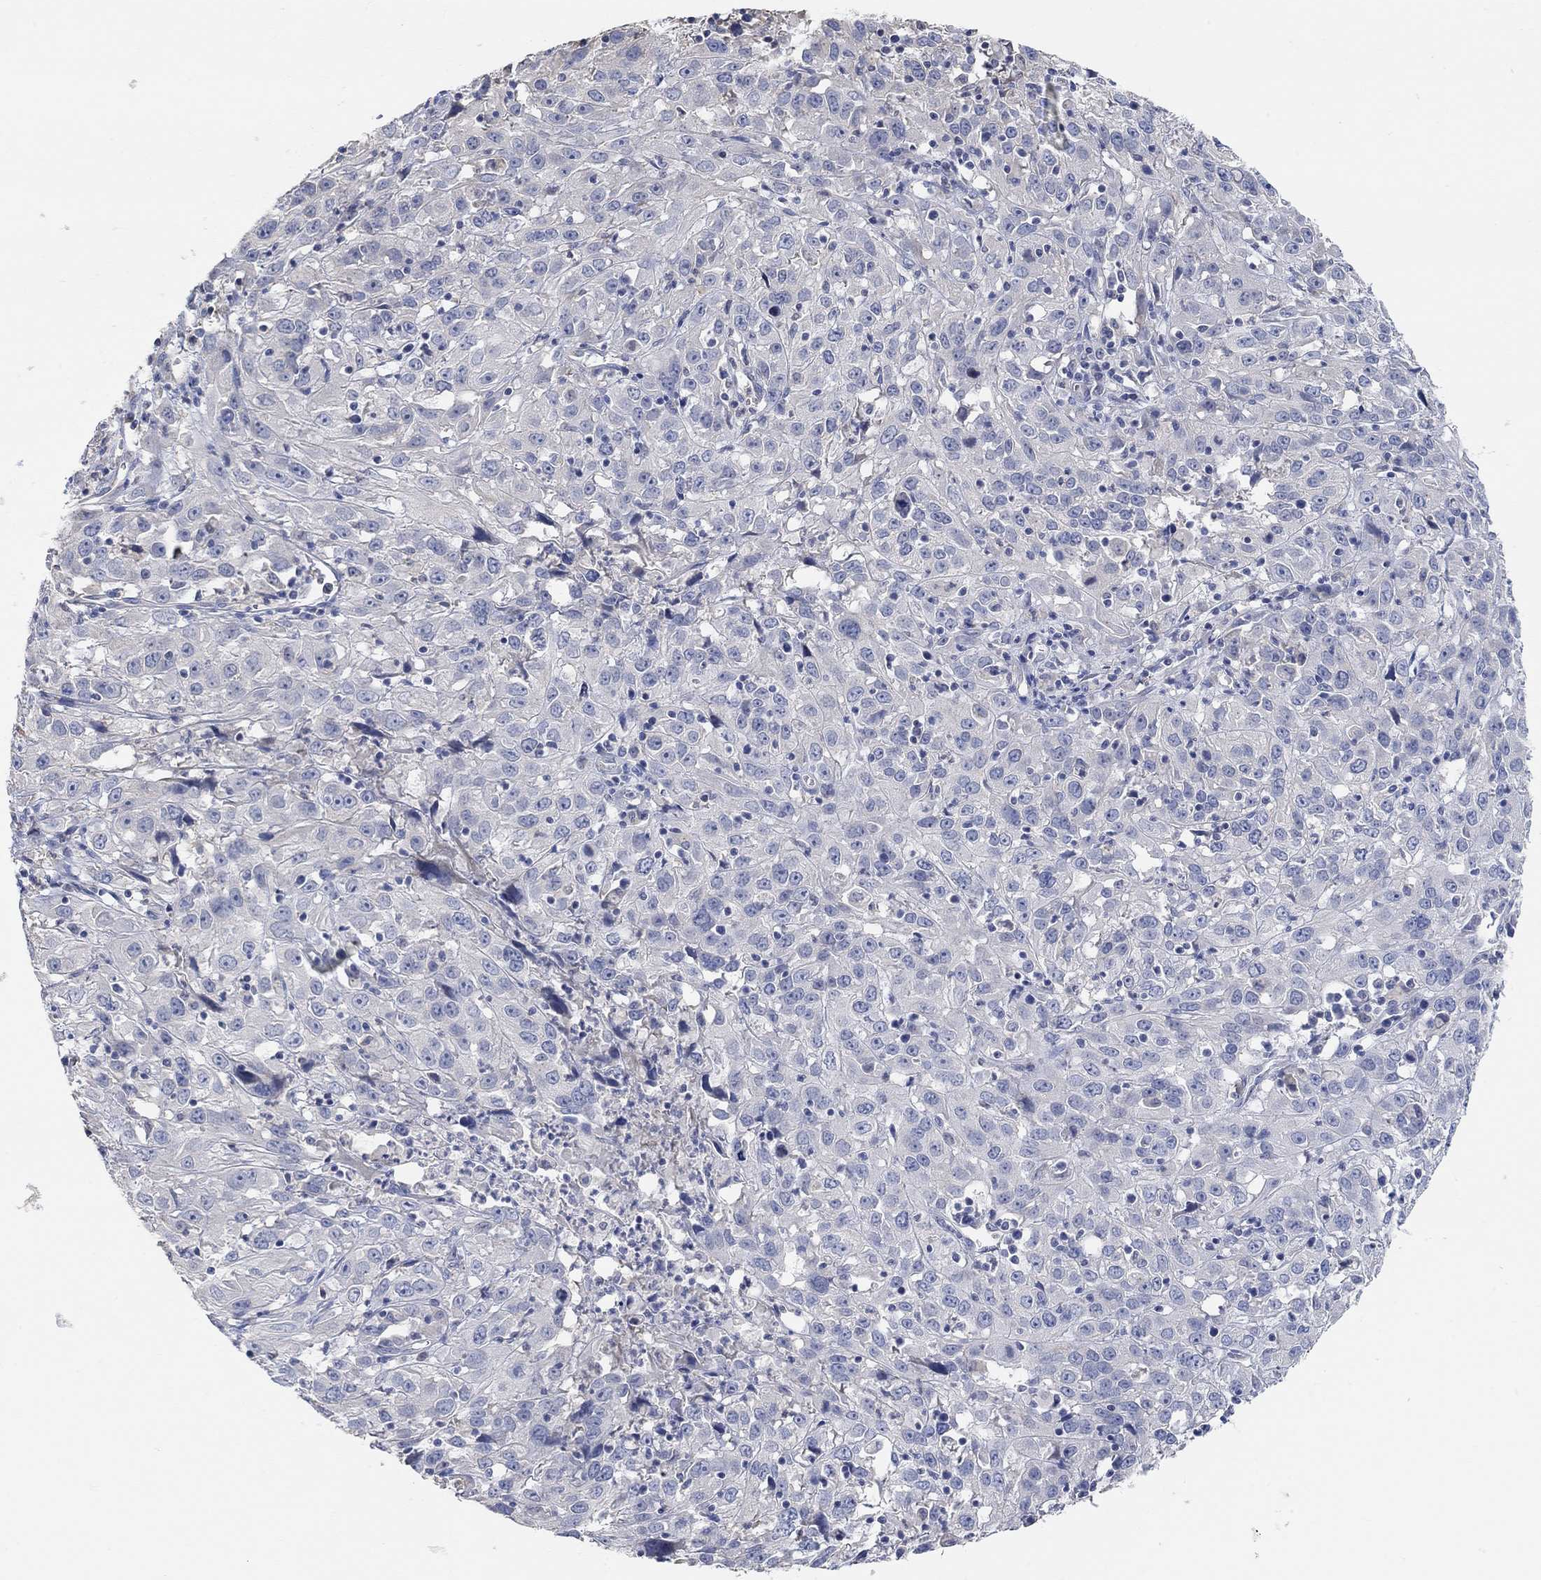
{"staining": {"intensity": "weak", "quantity": "<25%", "location": "cytoplasmic/membranous"}, "tissue": "cervical cancer", "cell_type": "Tumor cells", "image_type": "cancer", "snomed": [{"axis": "morphology", "description": "Squamous cell carcinoma, NOS"}, {"axis": "topography", "description": "Cervix"}], "caption": "High power microscopy image of an IHC photomicrograph of squamous cell carcinoma (cervical), revealing no significant staining in tumor cells.", "gene": "NLRP14", "patient": {"sex": "female", "age": 32}}